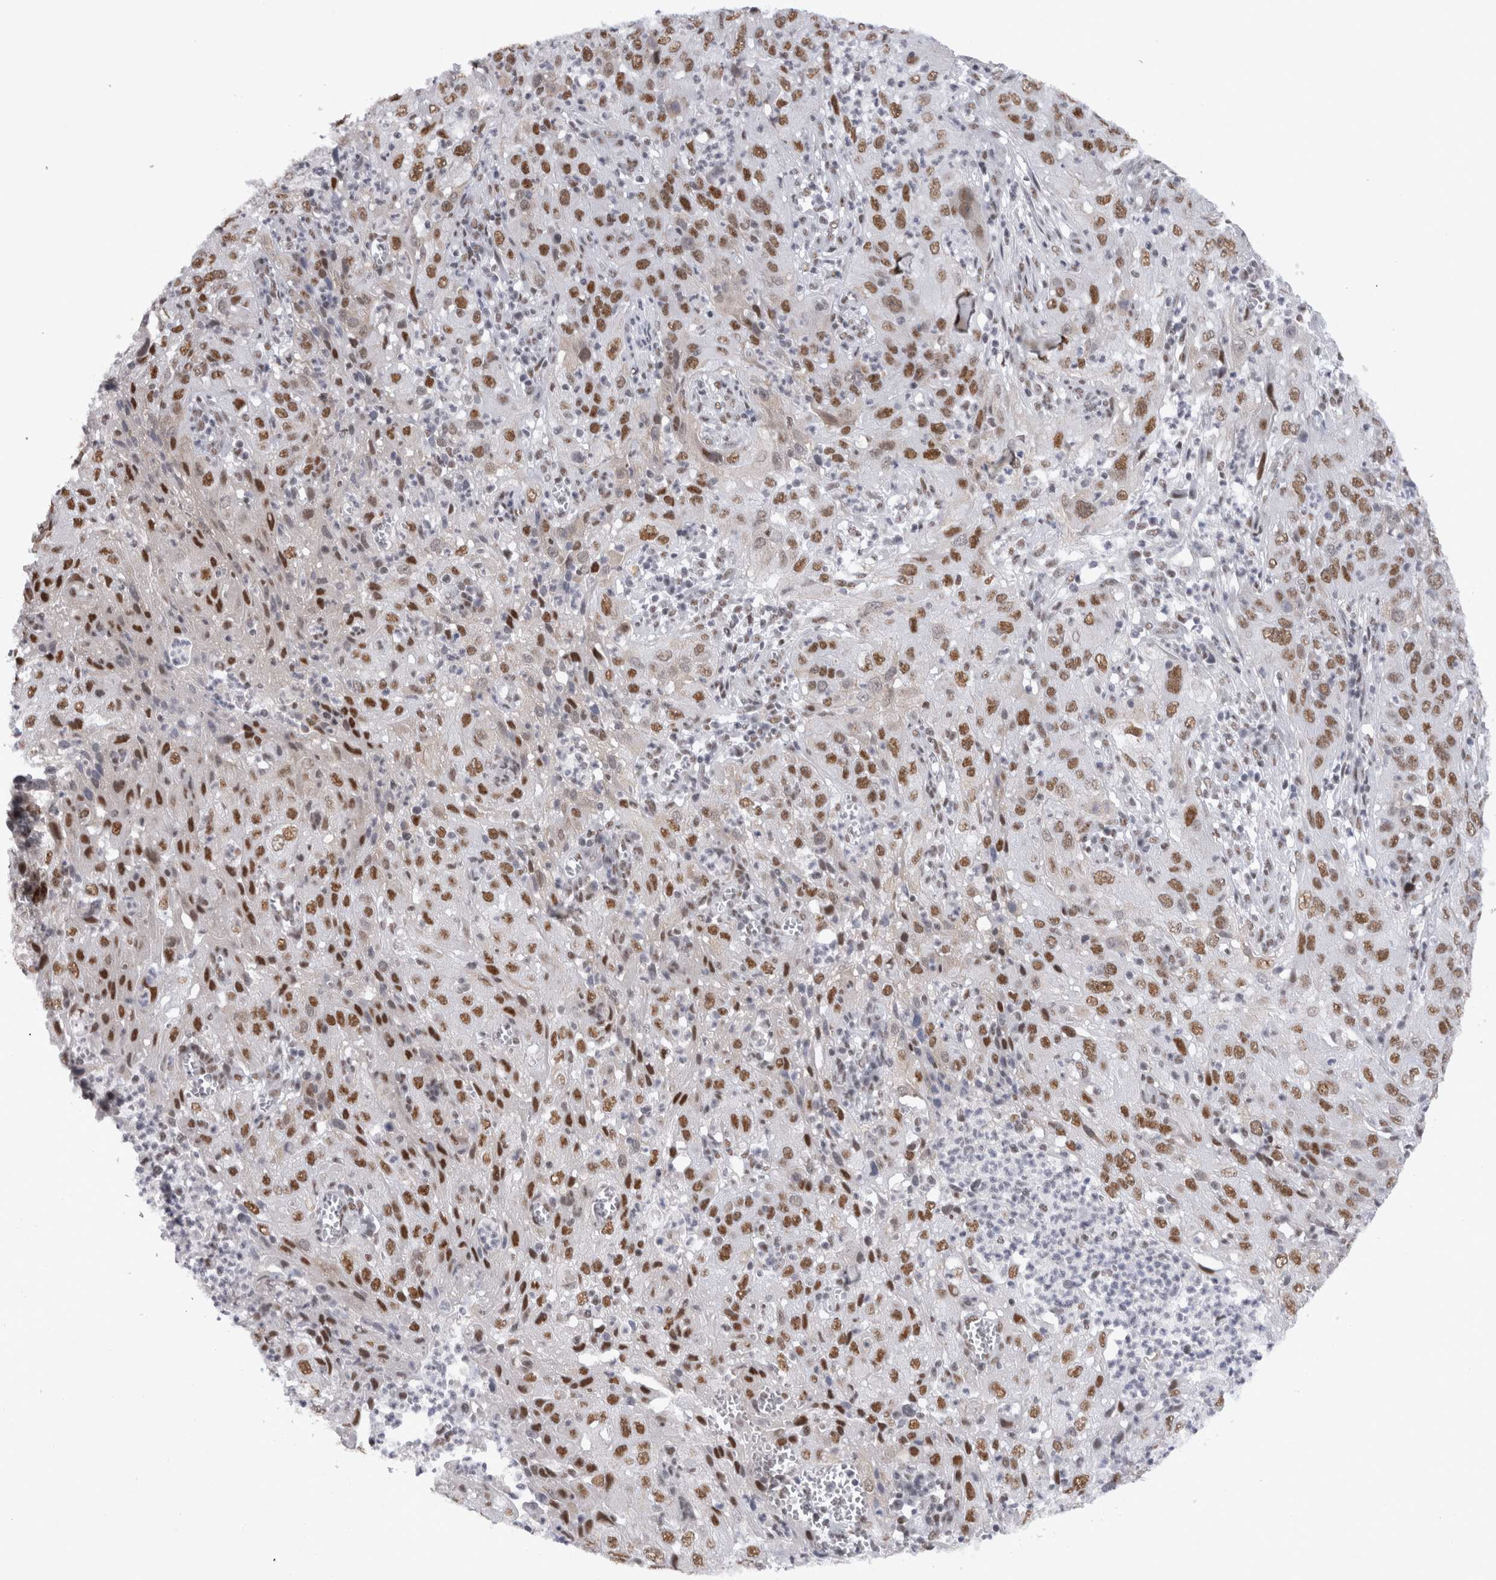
{"staining": {"intensity": "moderate", "quantity": ">75%", "location": "nuclear"}, "tissue": "cervical cancer", "cell_type": "Tumor cells", "image_type": "cancer", "snomed": [{"axis": "morphology", "description": "Squamous cell carcinoma, NOS"}, {"axis": "topography", "description": "Cervix"}], "caption": "Immunohistochemical staining of human cervical cancer (squamous cell carcinoma) reveals moderate nuclear protein positivity in about >75% of tumor cells. (DAB (3,3'-diaminobenzidine) = brown stain, brightfield microscopy at high magnification).", "gene": "API5", "patient": {"sex": "female", "age": 32}}